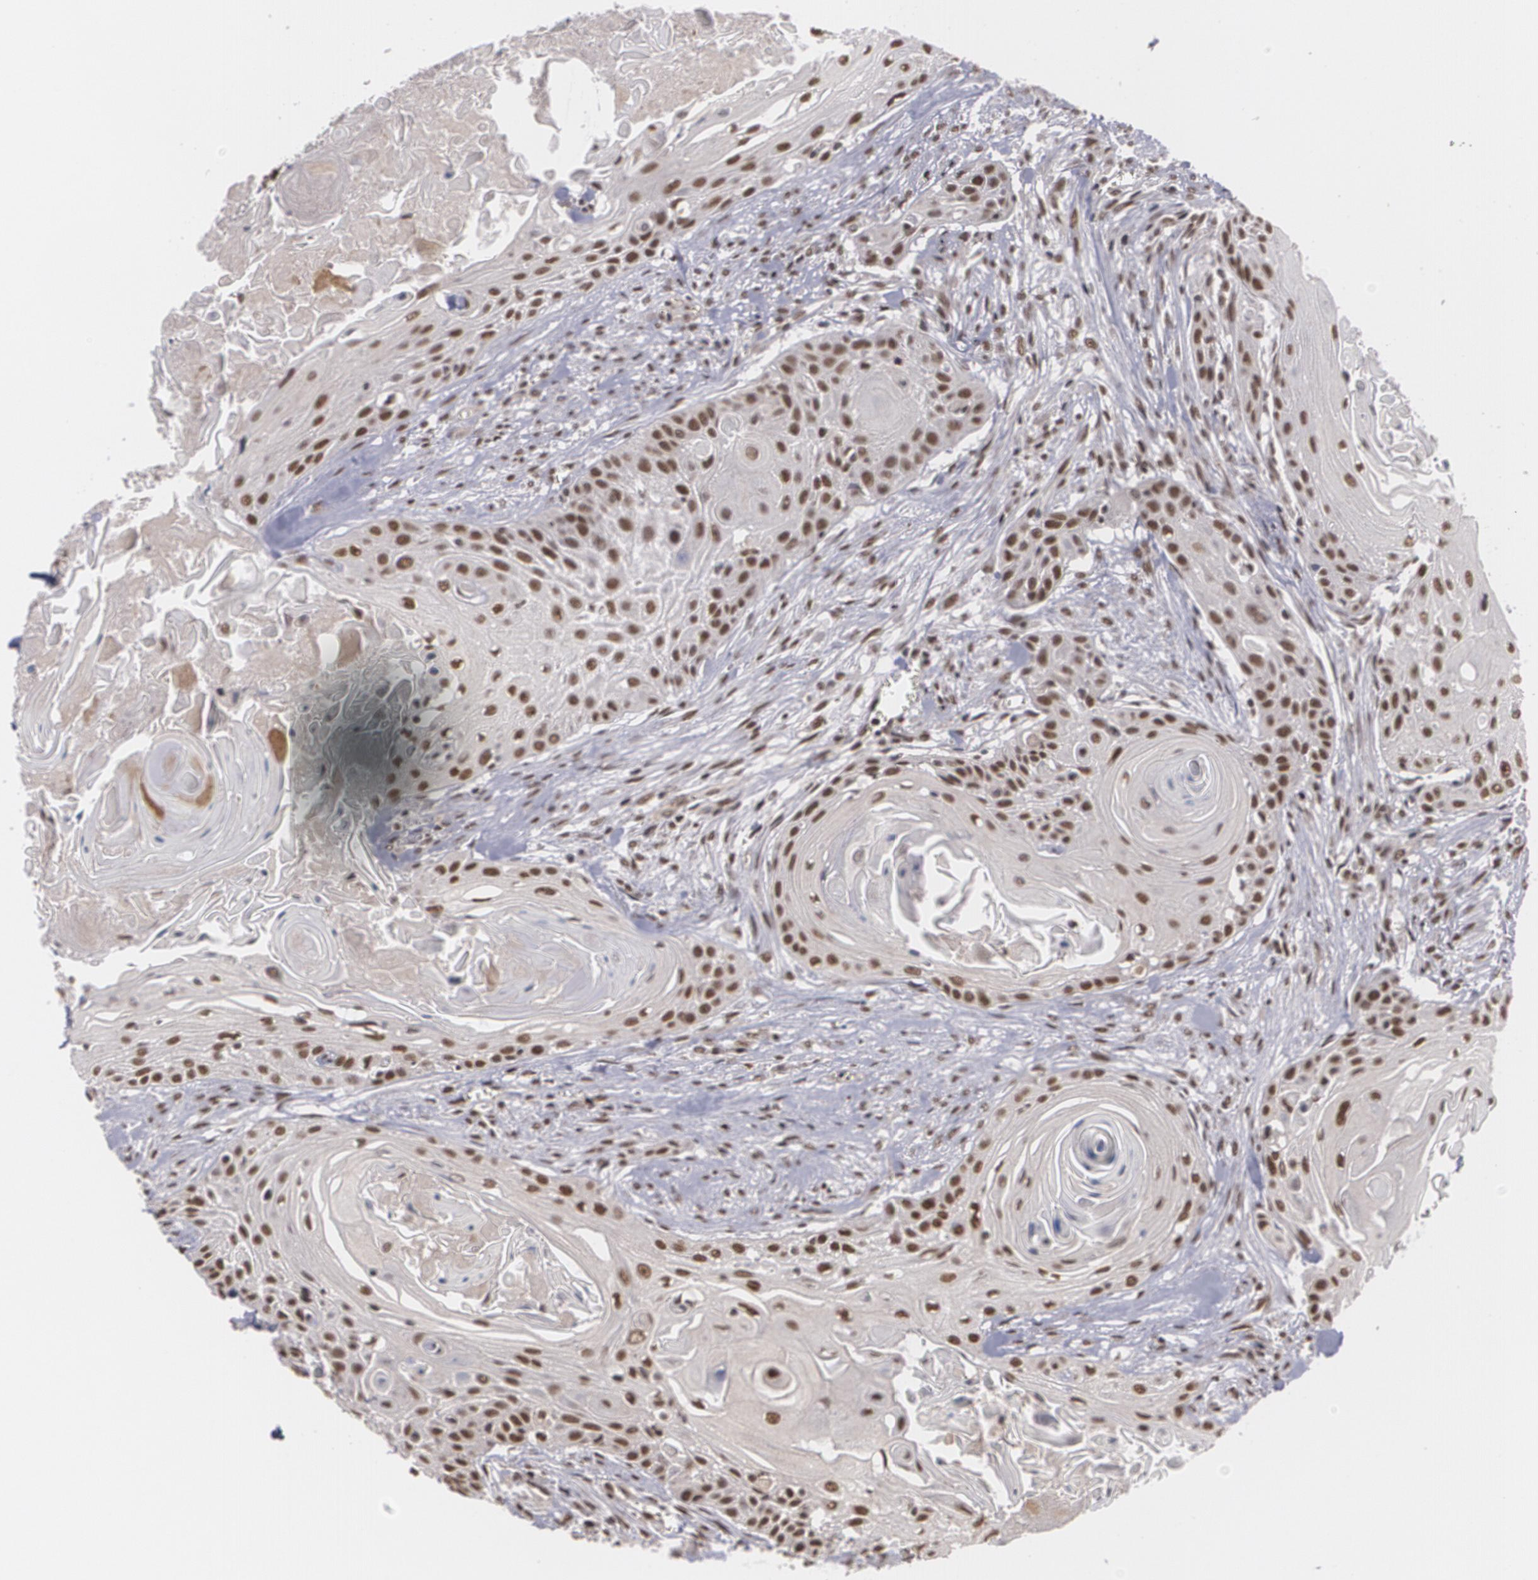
{"staining": {"intensity": "strong", "quantity": ">75%", "location": "nuclear"}, "tissue": "head and neck cancer", "cell_type": "Tumor cells", "image_type": "cancer", "snomed": [{"axis": "morphology", "description": "Squamous cell carcinoma, NOS"}, {"axis": "morphology", "description": "Squamous cell carcinoma, metastatic, NOS"}, {"axis": "topography", "description": "Lymph node"}, {"axis": "topography", "description": "Salivary gland"}, {"axis": "topography", "description": "Head-Neck"}], "caption": "This is a photomicrograph of IHC staining of head and neck cancer (metastatic squamous cell carcinoma), which shows strong staining in the nuclear of tumor cells.", "gene": "RXRB", "patient": {"sex": "female", "age": 74}}